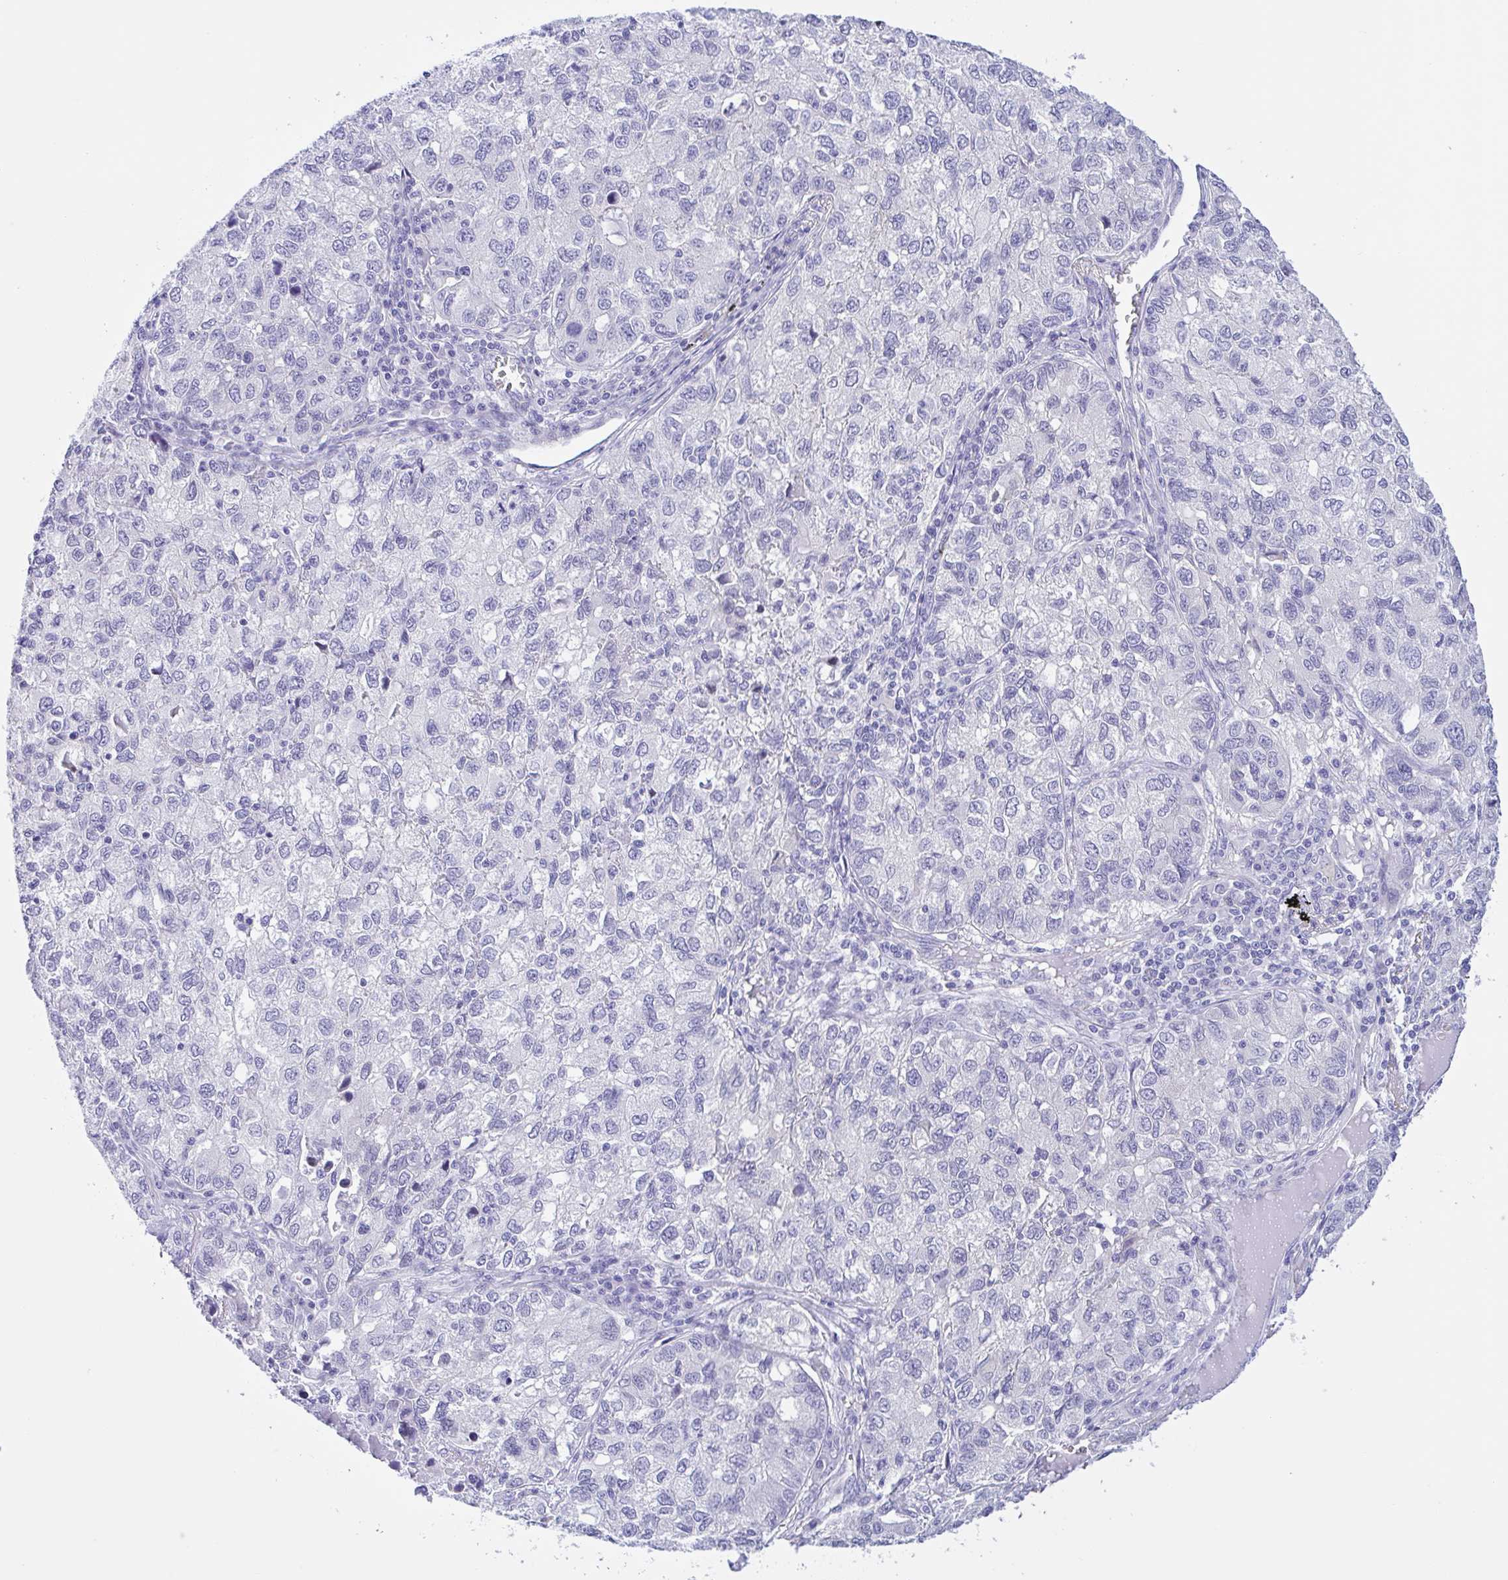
{"staining": {"intensity": "negative", "quantity": "none", "location": "none"}, "tissue": "lung cancer", "cell_type": "Tumor cells", "image_type": "cancer", "snomed": [{"axis": "morphology", "description": "Normal morphology"}, {"axis": "morphology", "description": "Adenocarcinoma, NOS"}, {"axis": "topography", "description": "Lymph node"}, {"axis": "topography", "description": "Lung"}], "caption": "High magnification brightfield microscopy of lung cancer (adenocarcinoma) stained with DAB (3,3'-diaminobenzidine) (brown) and counterstained with hematoxylin (blue): tumor cells show no significant positivity. The staining was performed using DAB to visualize the protein expression in brown, while the nuclei were stained in blue with hematoxylin (Magnification: 20x).", "gene": "AHCYL2", "patient": {"sex": "female", "age": 51}}